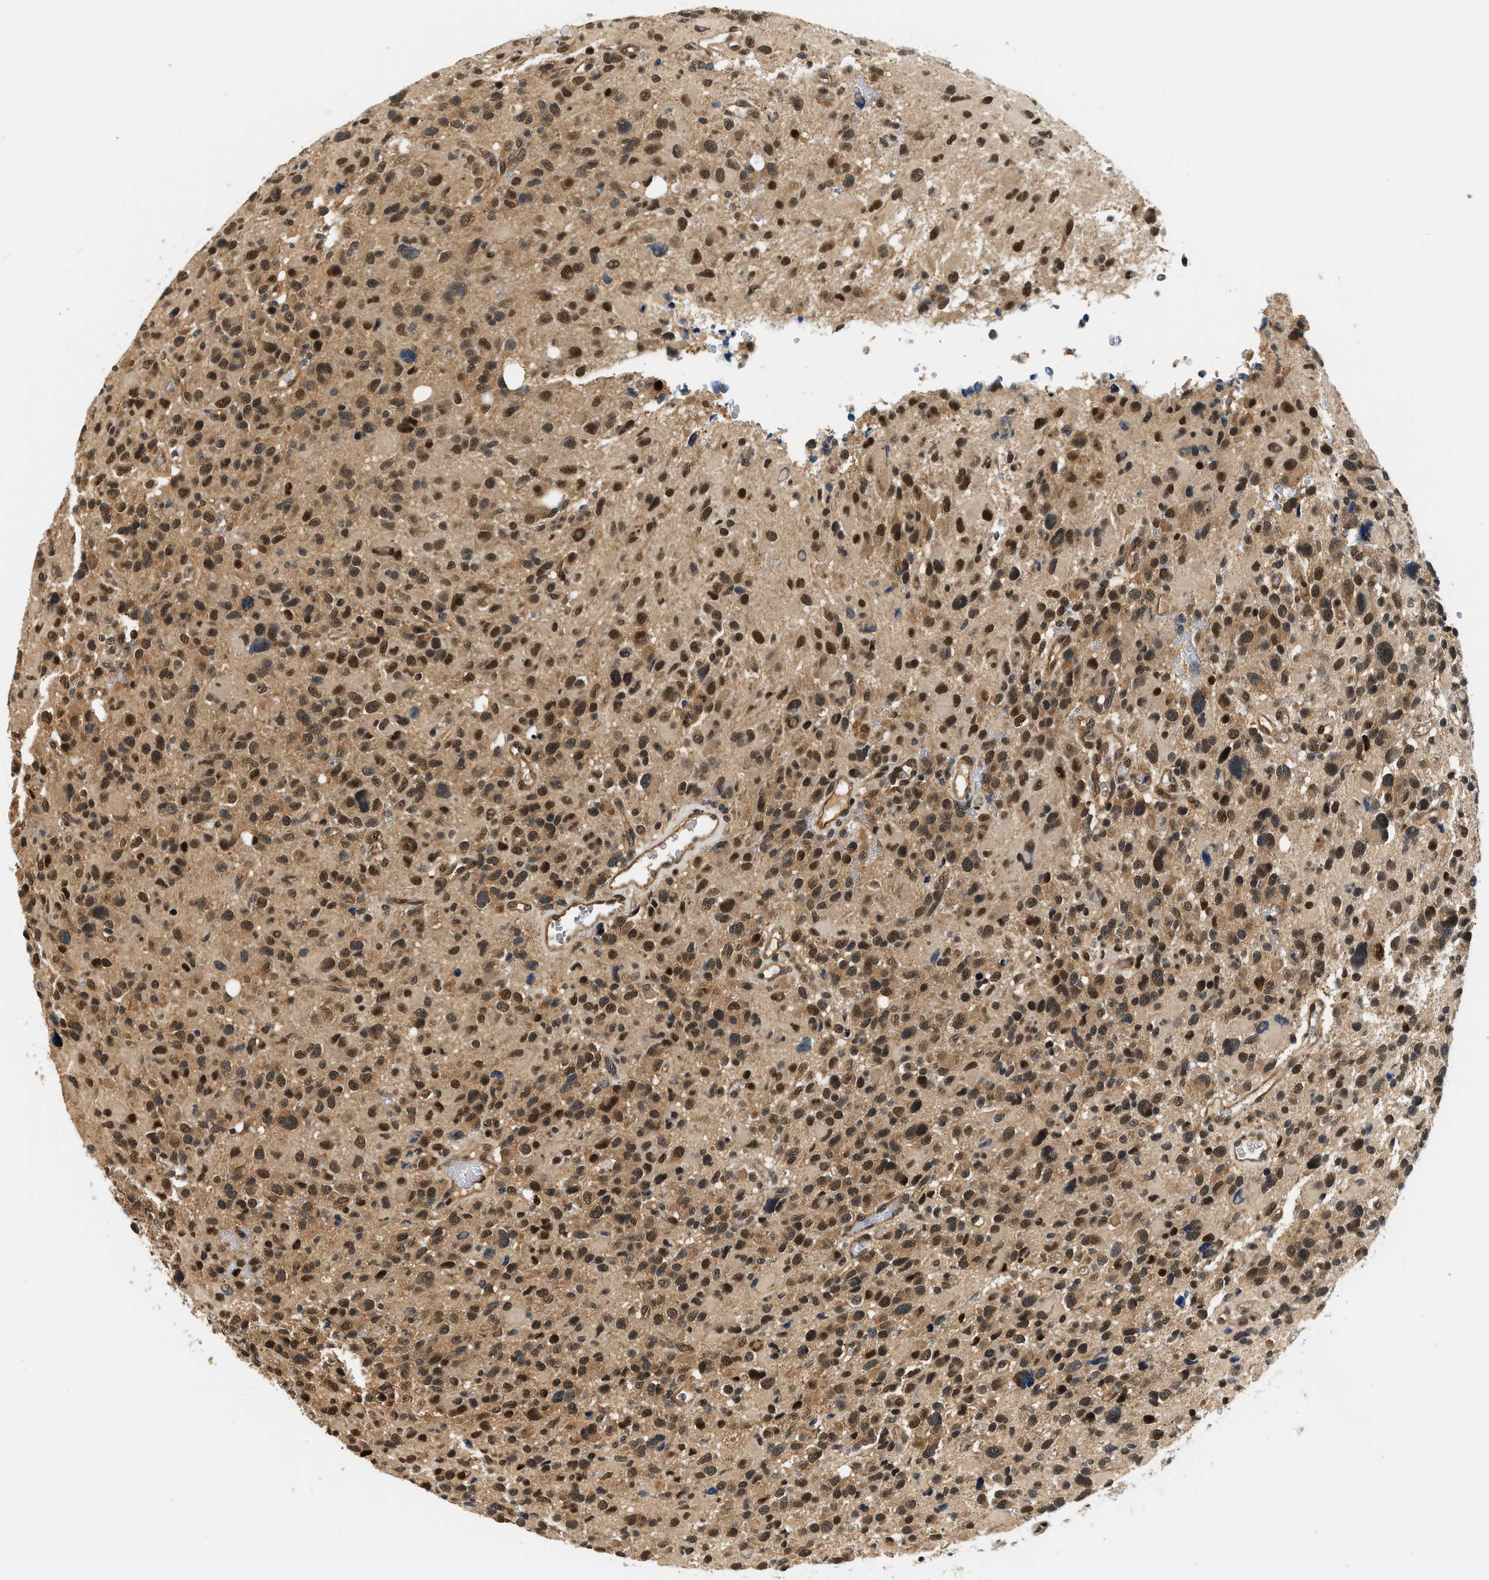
{"staining": {"intensity": "strong", "quantity": "25%-75%", "location": "cytoplasmic/membranous,nuclear"}, "tissue": "glioma", "cell_type": "Tumor cells", "image_type": "cancer", "snomed": [{"axis": "morphology", "description": "Glioma, malignant, High grade"}, {"axis": "topography", "description": "Brain"}], "caption": "Protein expression analysis of human malignant glioma (high-grade) reveals strong cytoplasmic/membranous and nuclear staining in approximately 25%-75% of tumor cells.", "gene": "PSMD3", "patient": {"sex": "male", "age": 48}}